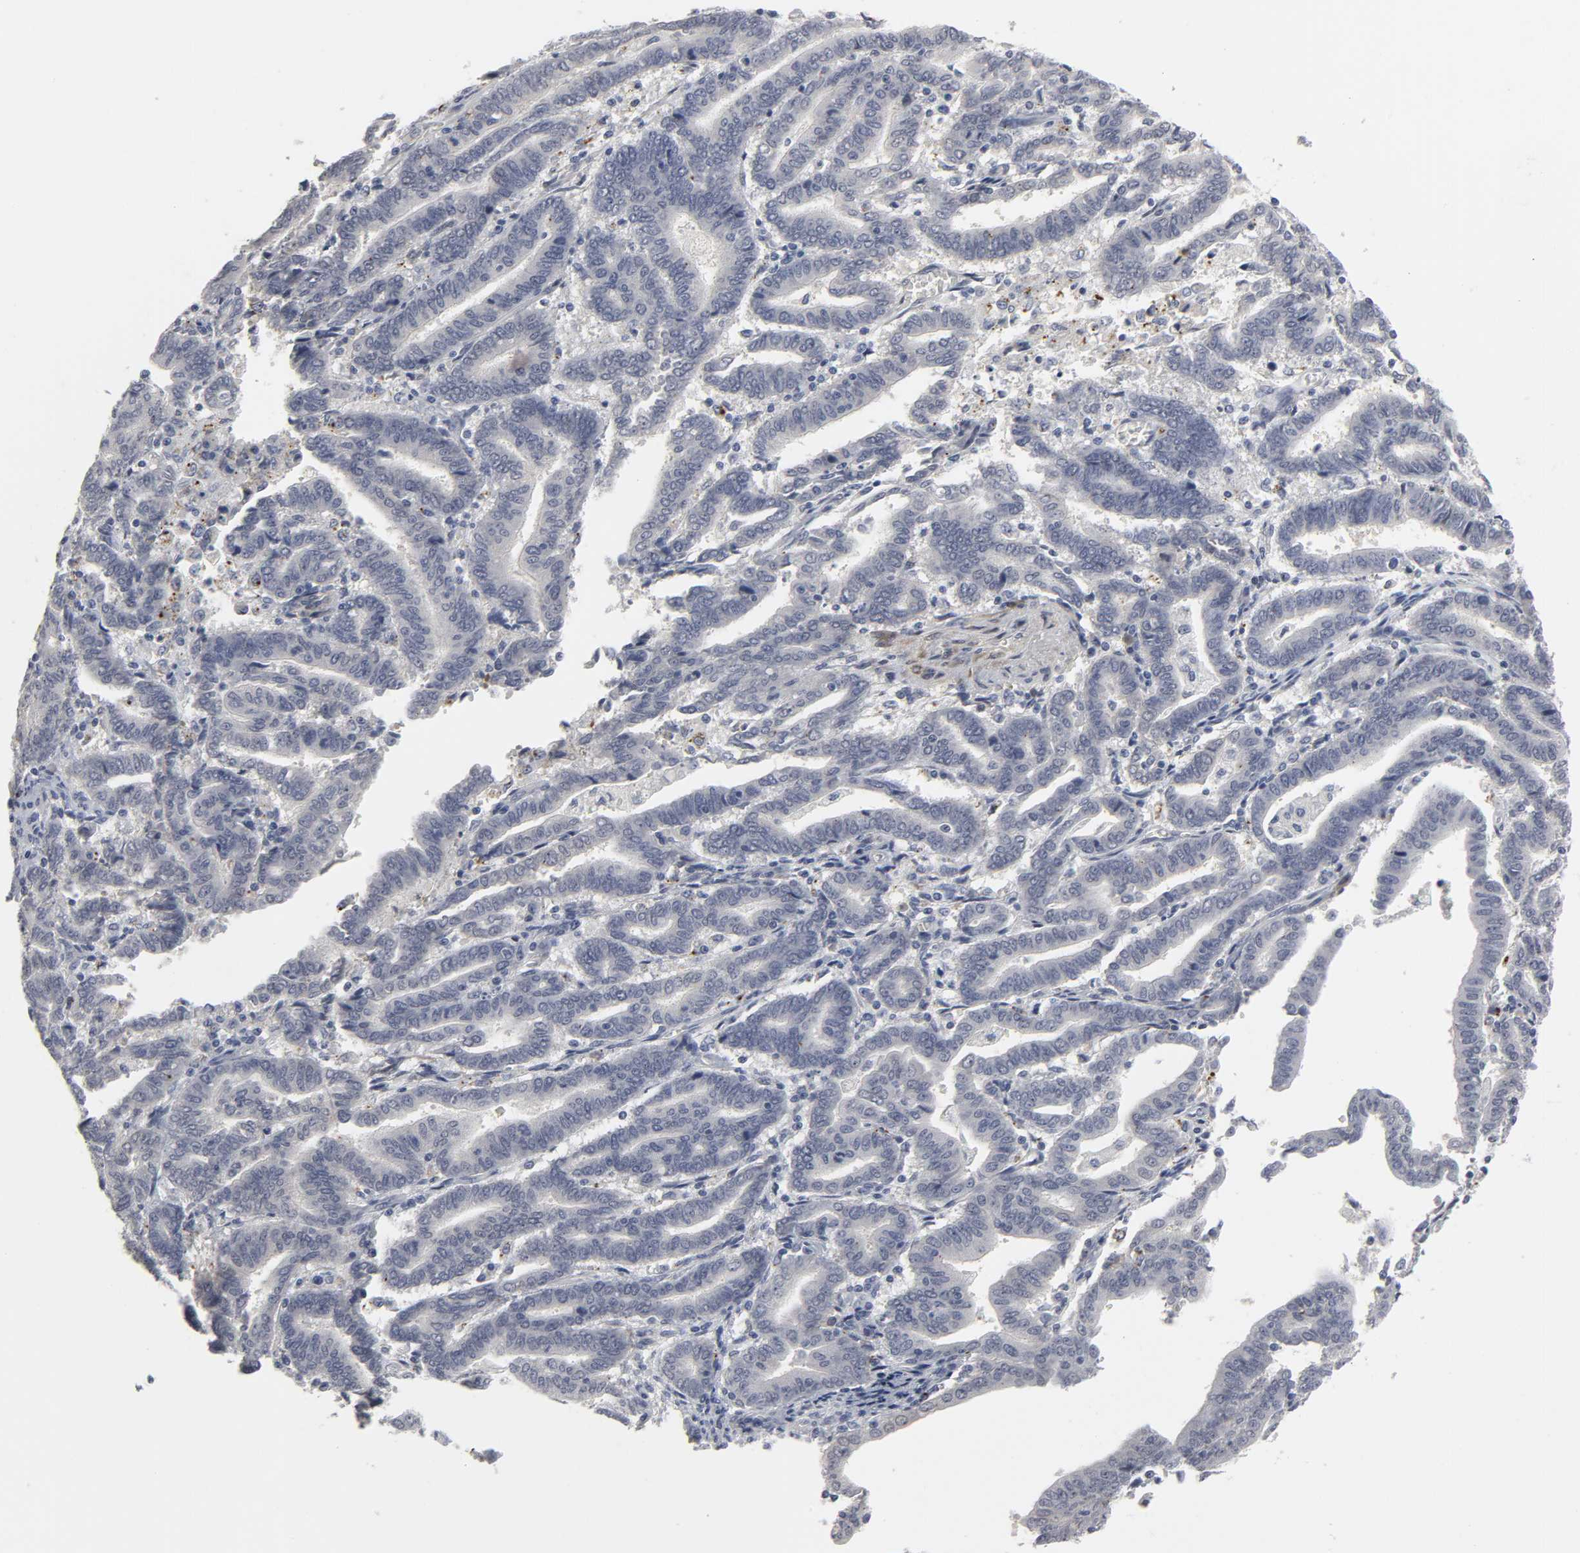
{"staining": {"intensity": "weak", "quantity": "<25%", "location": "cytoplasmic/membranous"}, "tissue": "endometrial cancer", "cell_type": "Tumor cells", "image_type": "cancer", "snomed": [{"axis": "morphology", "description": "Adenocarcinoma, NOS"}, {"axis": "topography", "description": "Uterus"}], "caption": "This is a photomicrograph of immunohistochemistry staining of adenocarcinoma (endometrial), which shows no positivity in tumor cells. (DAB IHC, high magnification).", "gene": "PDLIM3", "patient": {"sex": "female", "age": 83}}